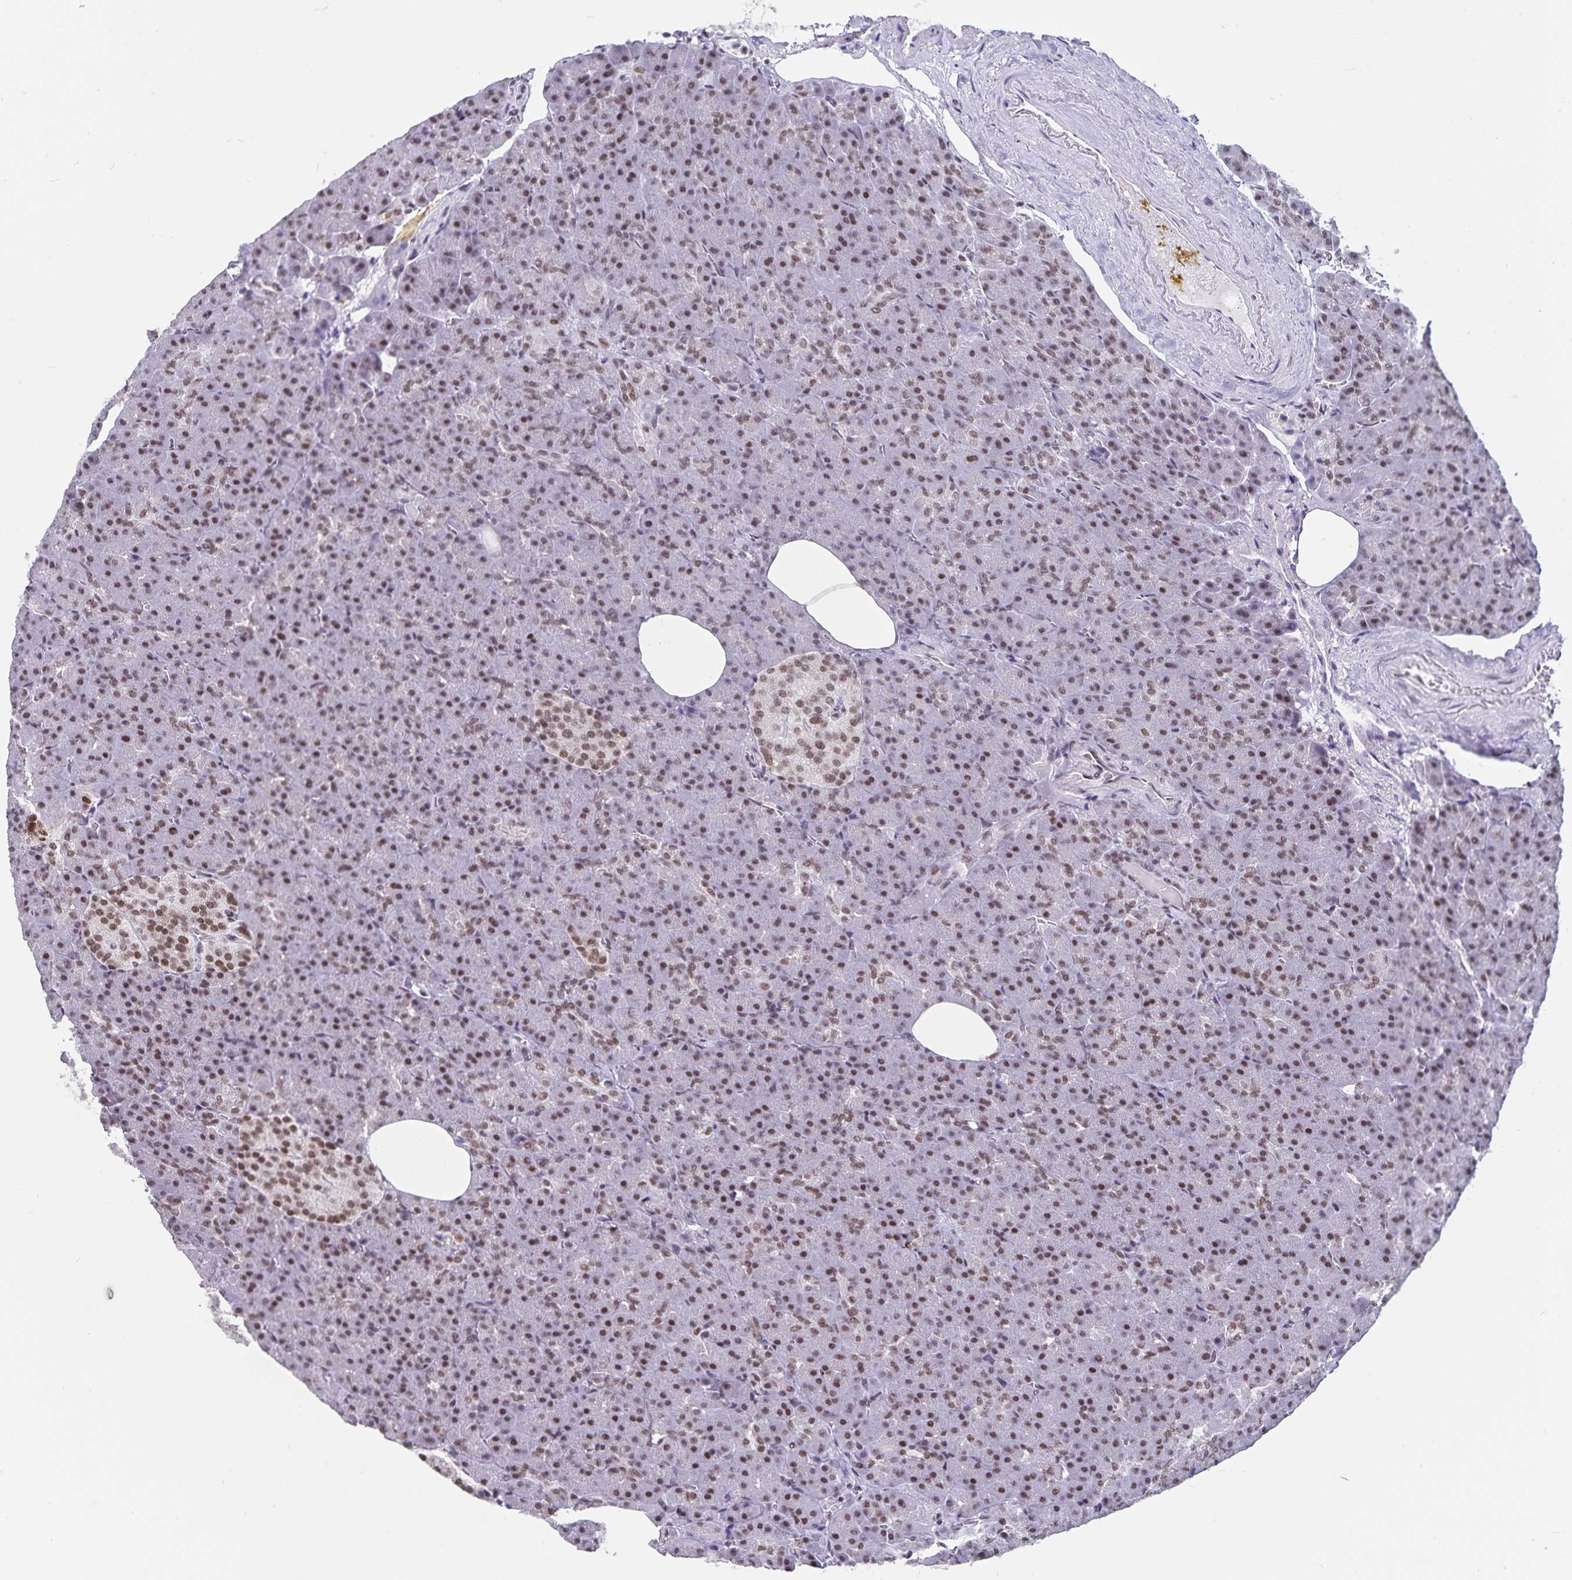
{"staining": {"intensity": "moderate", "quantity": ">75%", "location": "nuclear"}, "tissue": "pancreas", "cell_type": "Exocrine glandular cells", "image_type": "normal", "snomed": [{"axis": "morphology", "description": "Normal tissue, NOS"}, {"axis": "topography", "description": "Pancreas"}], "caption": "Normal pancreas shows moderate nuclear staining in approximately >75% of exocrine glandular cells, visualized by immunohistochemistry.", "gene": "PBX2", "patient": {"sex": "female", "age": 74}}